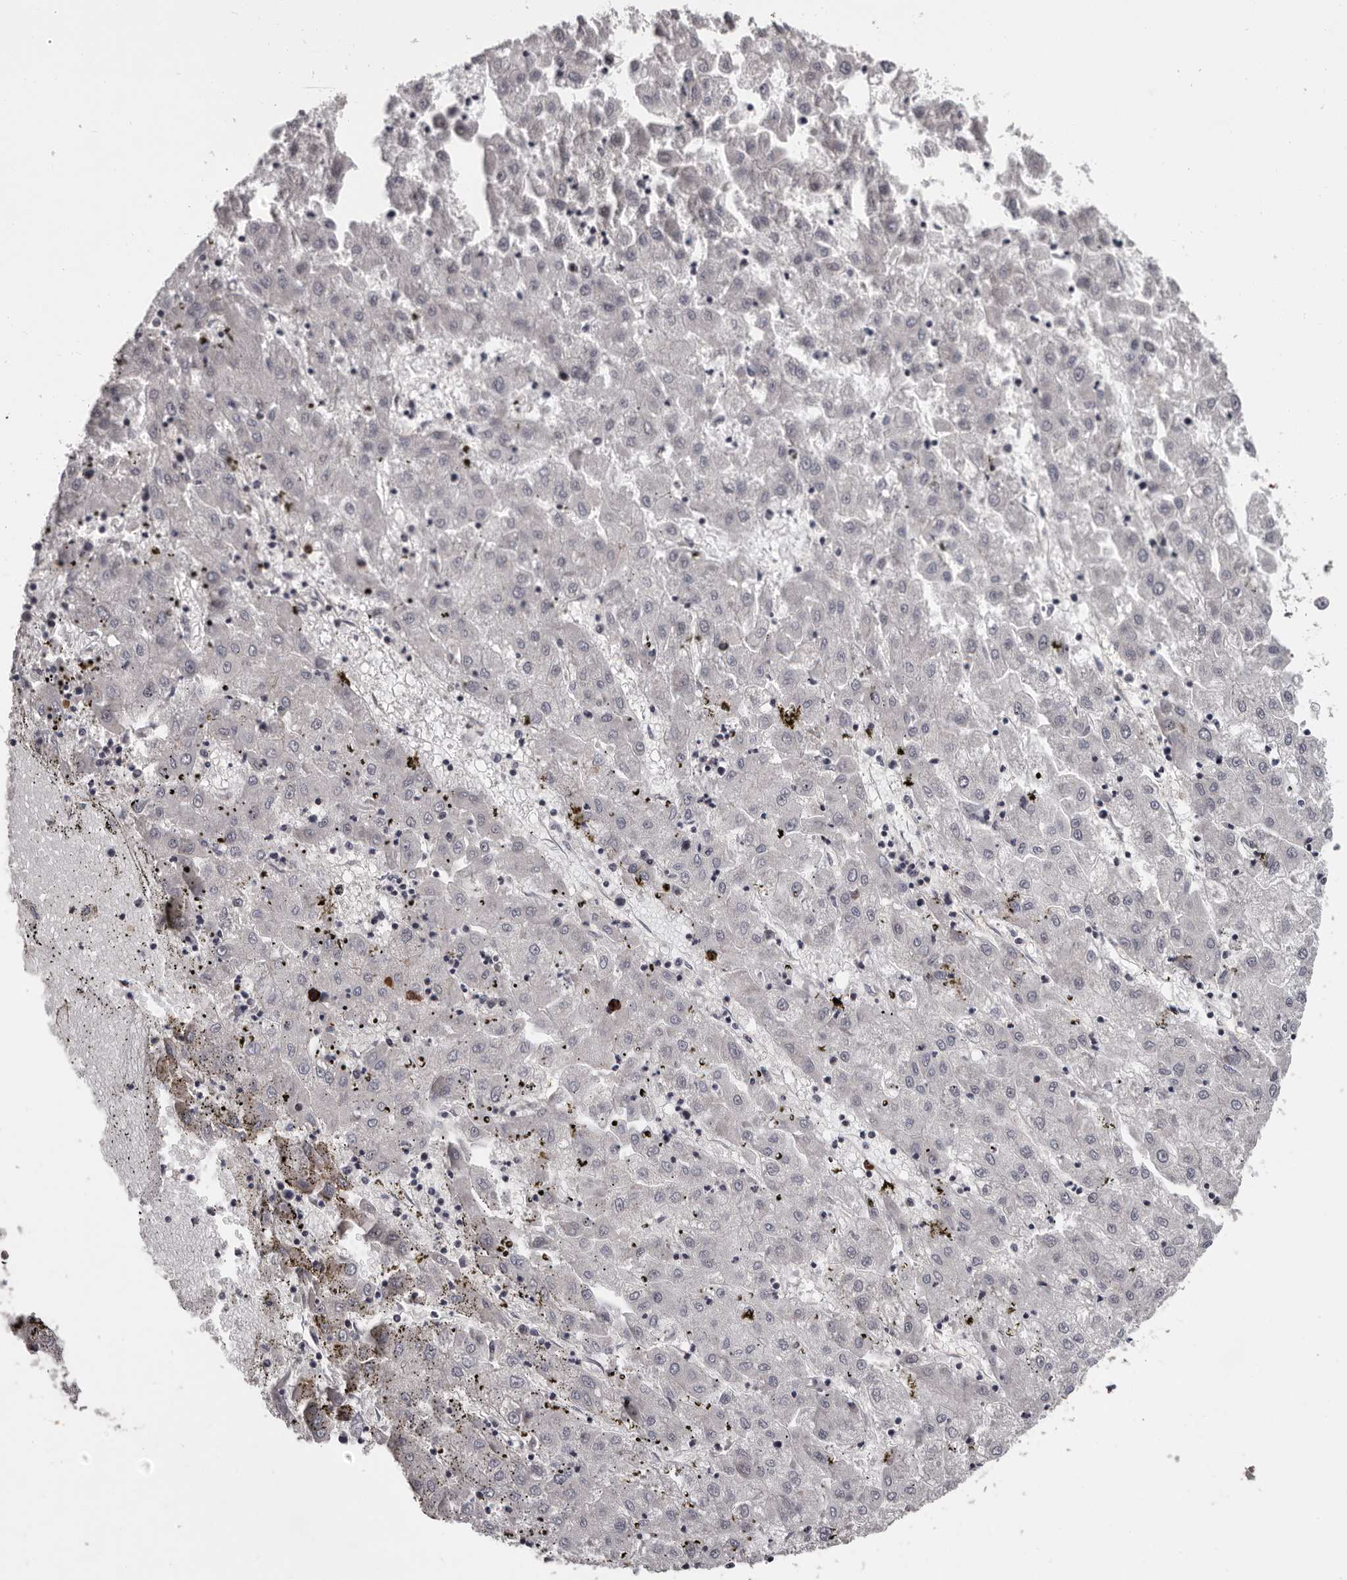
{"staining": {"intensity": "negative", "quantity": "none", "location": "none"}, "tissue": "liver cancer", "cell_type": "Tumor cells", "image_type": "cancer", "snomed": [{"axis": "morphology", "description": "Carcinoma, Hepatocellular, NOS"}, {"axis": "topography", "description": "Liver"}], "caption": "Liver cancer (hepatocellular carcinoma) was stained to show a protein in brown. There is no significant staining in tumor cells.", "gene": "MED8", "patient": {"sex": "male", "age": 72}}